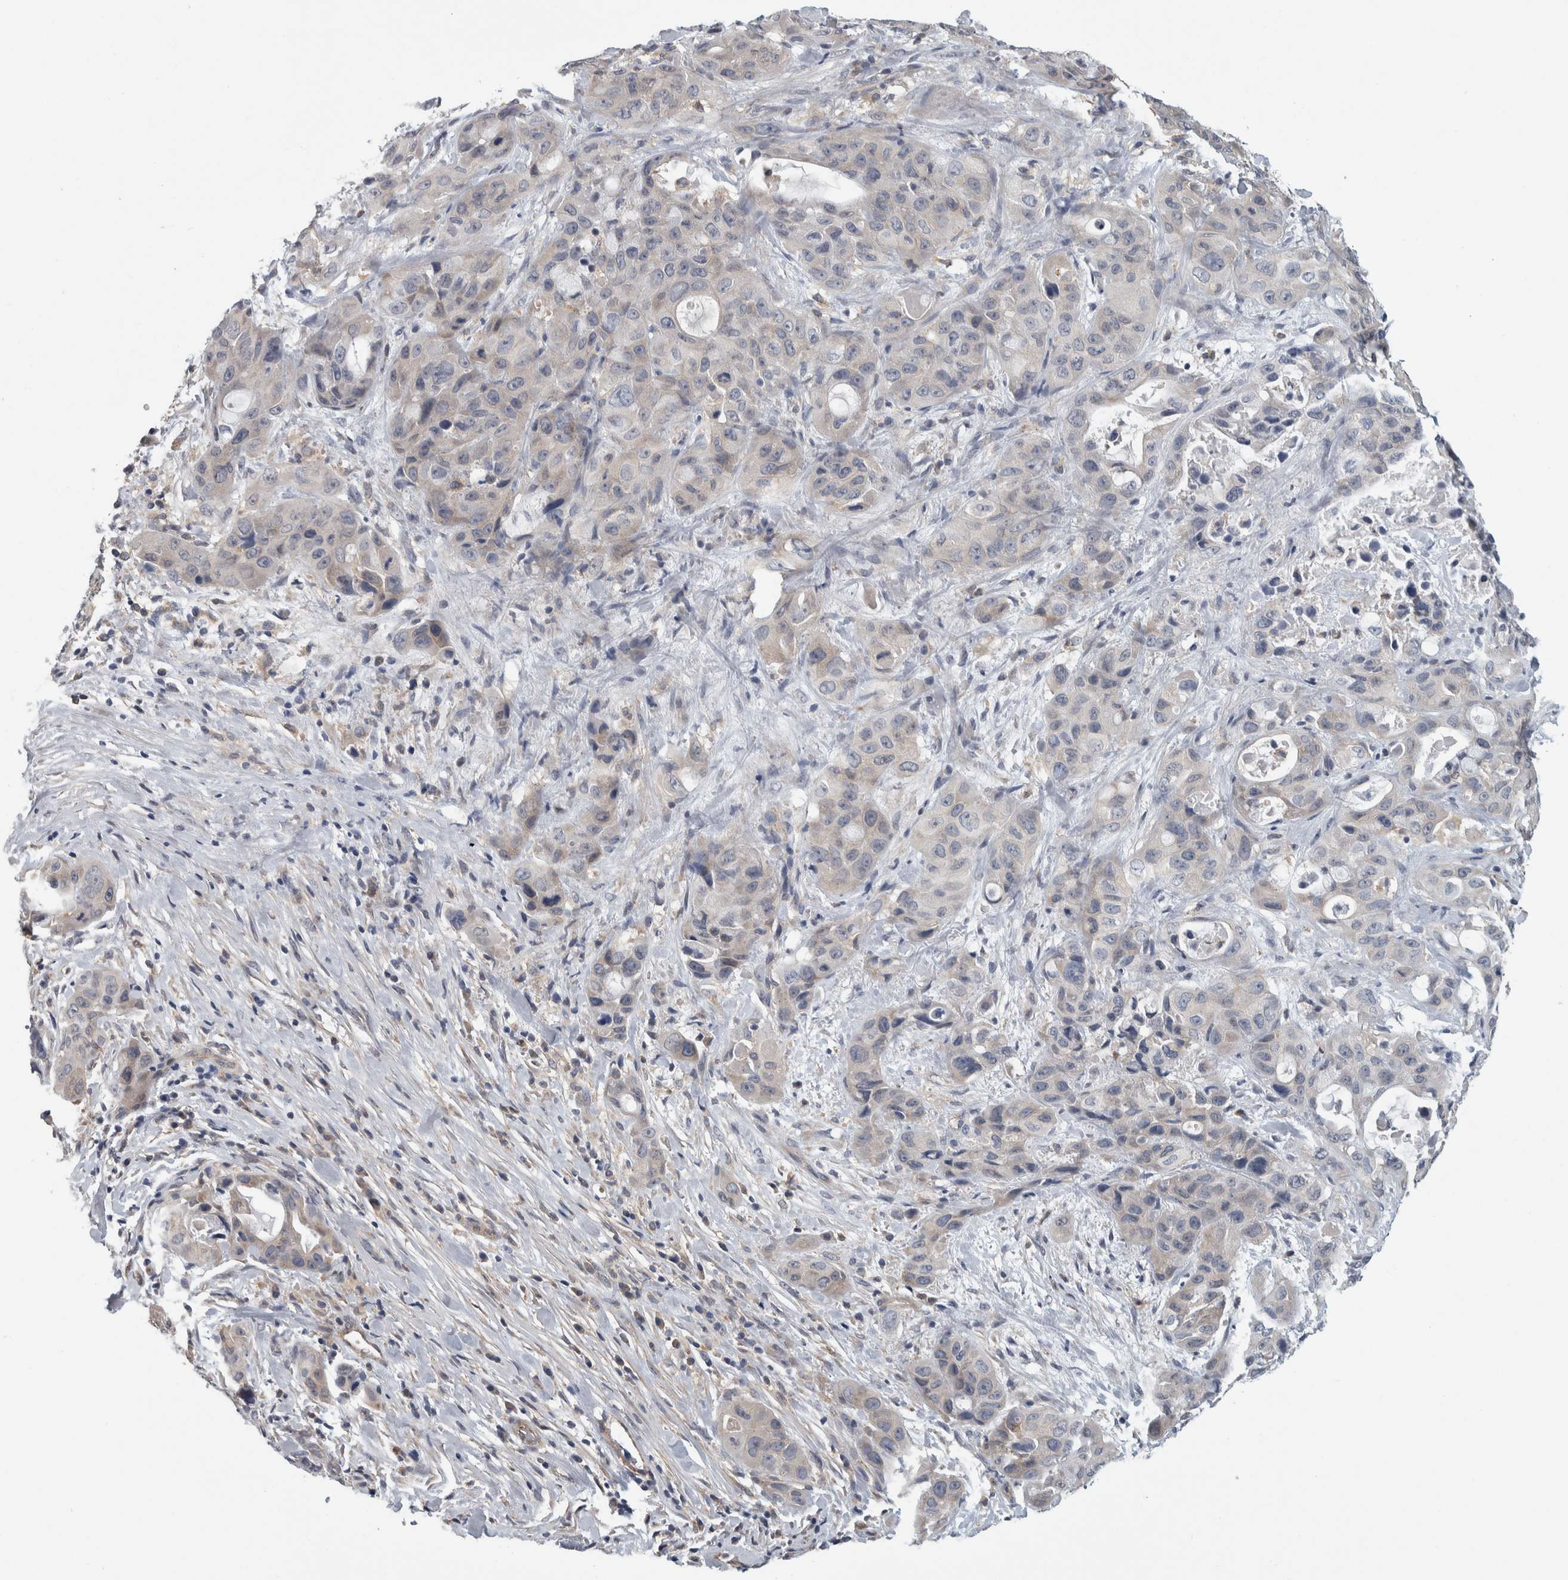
{"staining": {"intensity": "weak", "quantity": "25%-75%", "location": "cytoplasmic/membranous"}, "tissue": "pancreatic cancer", "cell_type": "Tumor cells", "image_type": "cancer", "snomed": [{"axis": "morphology", "description": "Adenocarcinoma, NOS"}, {"axis": "topography", "description": "Pancreas"}], "caption": "Pancreatic adenocarcinoma stained with a brown dye exhibits weak cytoplasmic/membranous positive positivity in about 25%-75% of tumor cells.", "gene": "KCNJ3", "patient": {"sex": "male", "age": 53}}